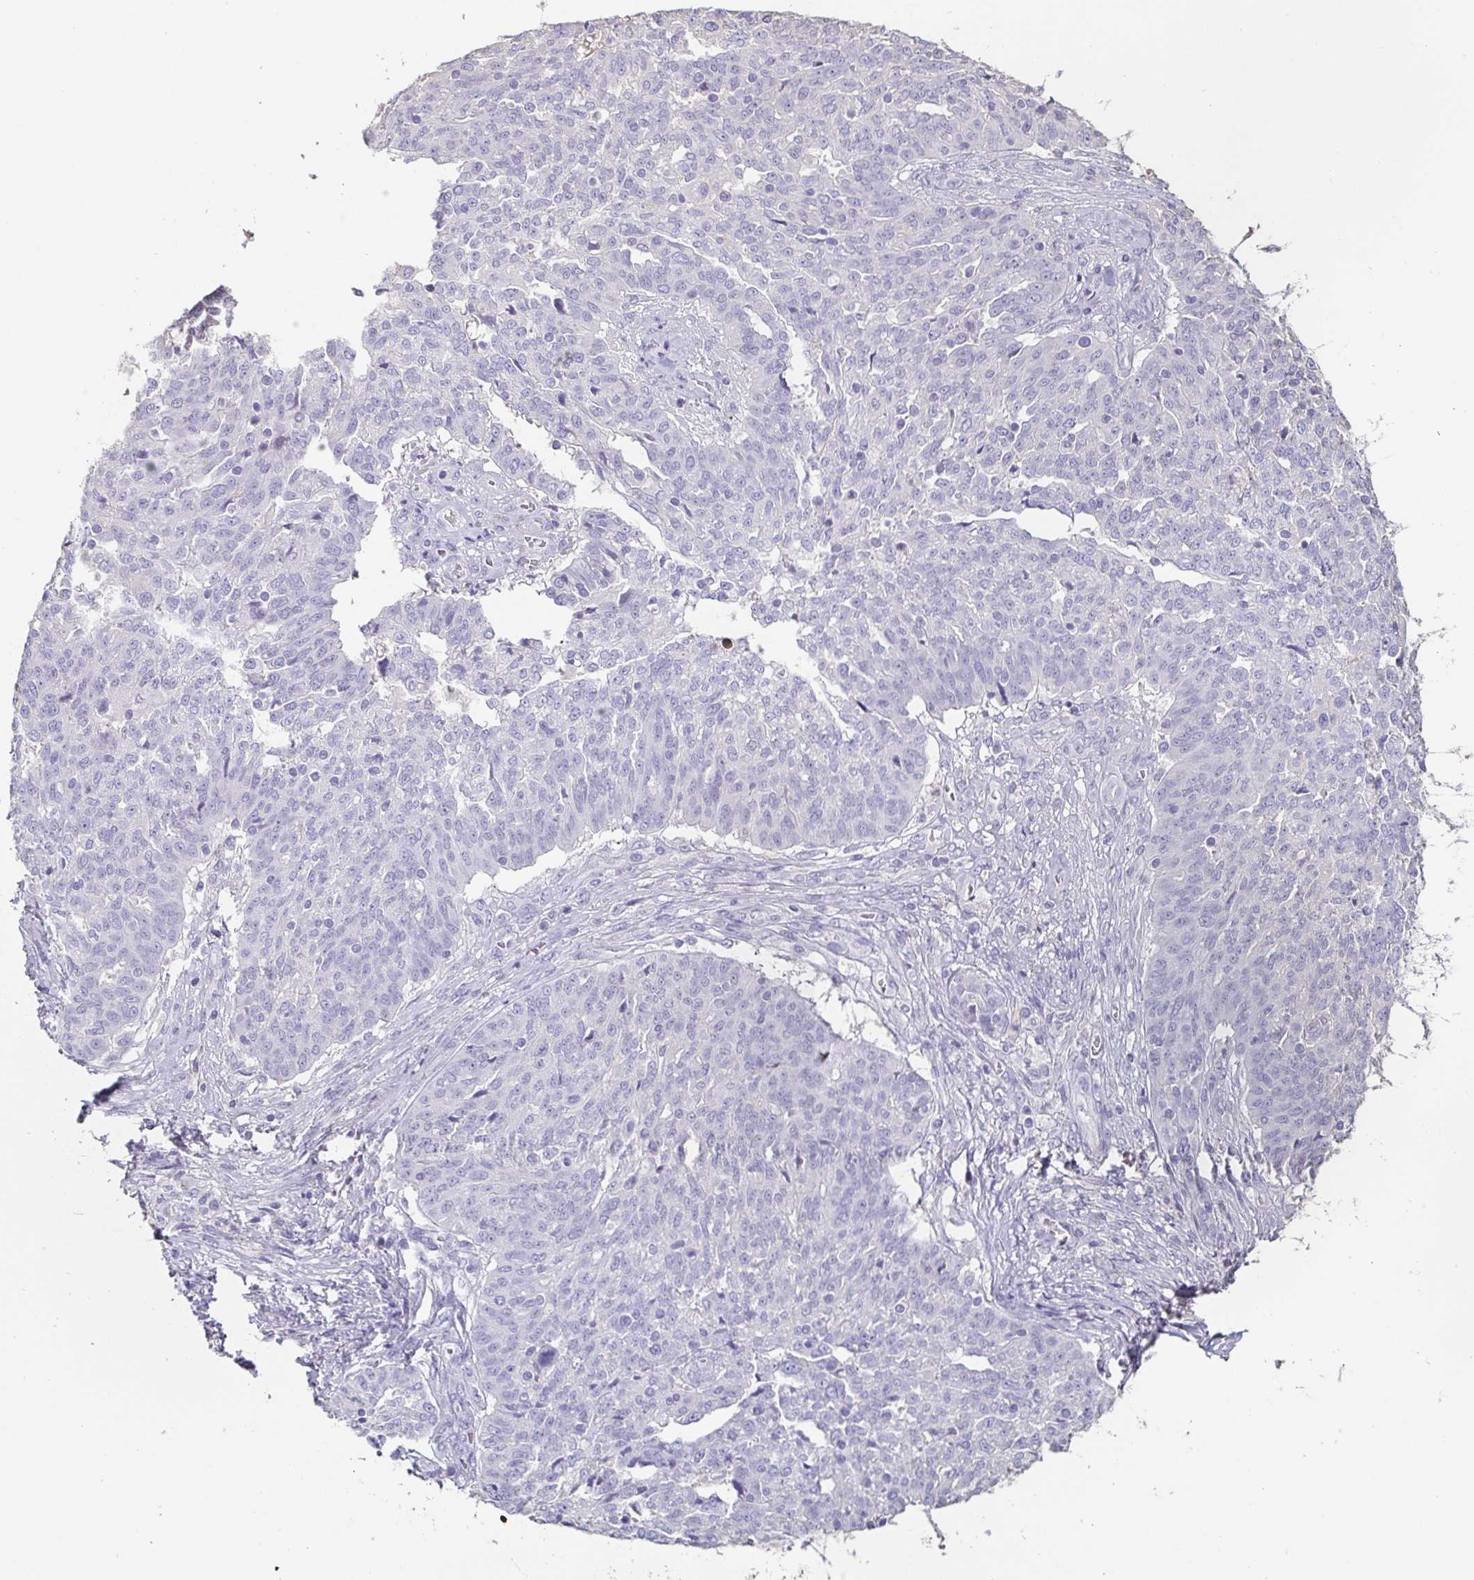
{"staining": {"intensity": "negative", "quantity": "none", "location": "none"}, "tissue": "ovarian cancer", "cell_type": "Tumor cells", "image_type": "cancer", "snomed": [{"axis": "morphology", "description": "Cystadenocarcinoma, serous, NOS"}, {"axis": "topography", "description": "Ovary"}], "caption": "Tumor cells show no significant positivity in serous cystadenocarcinoma (ovarian). (DAB (3,3'-diaminobenzidine) IHC, high magnification).", "gene": "BPIFA2", "patient": {"sex": "female", "age": 67}}